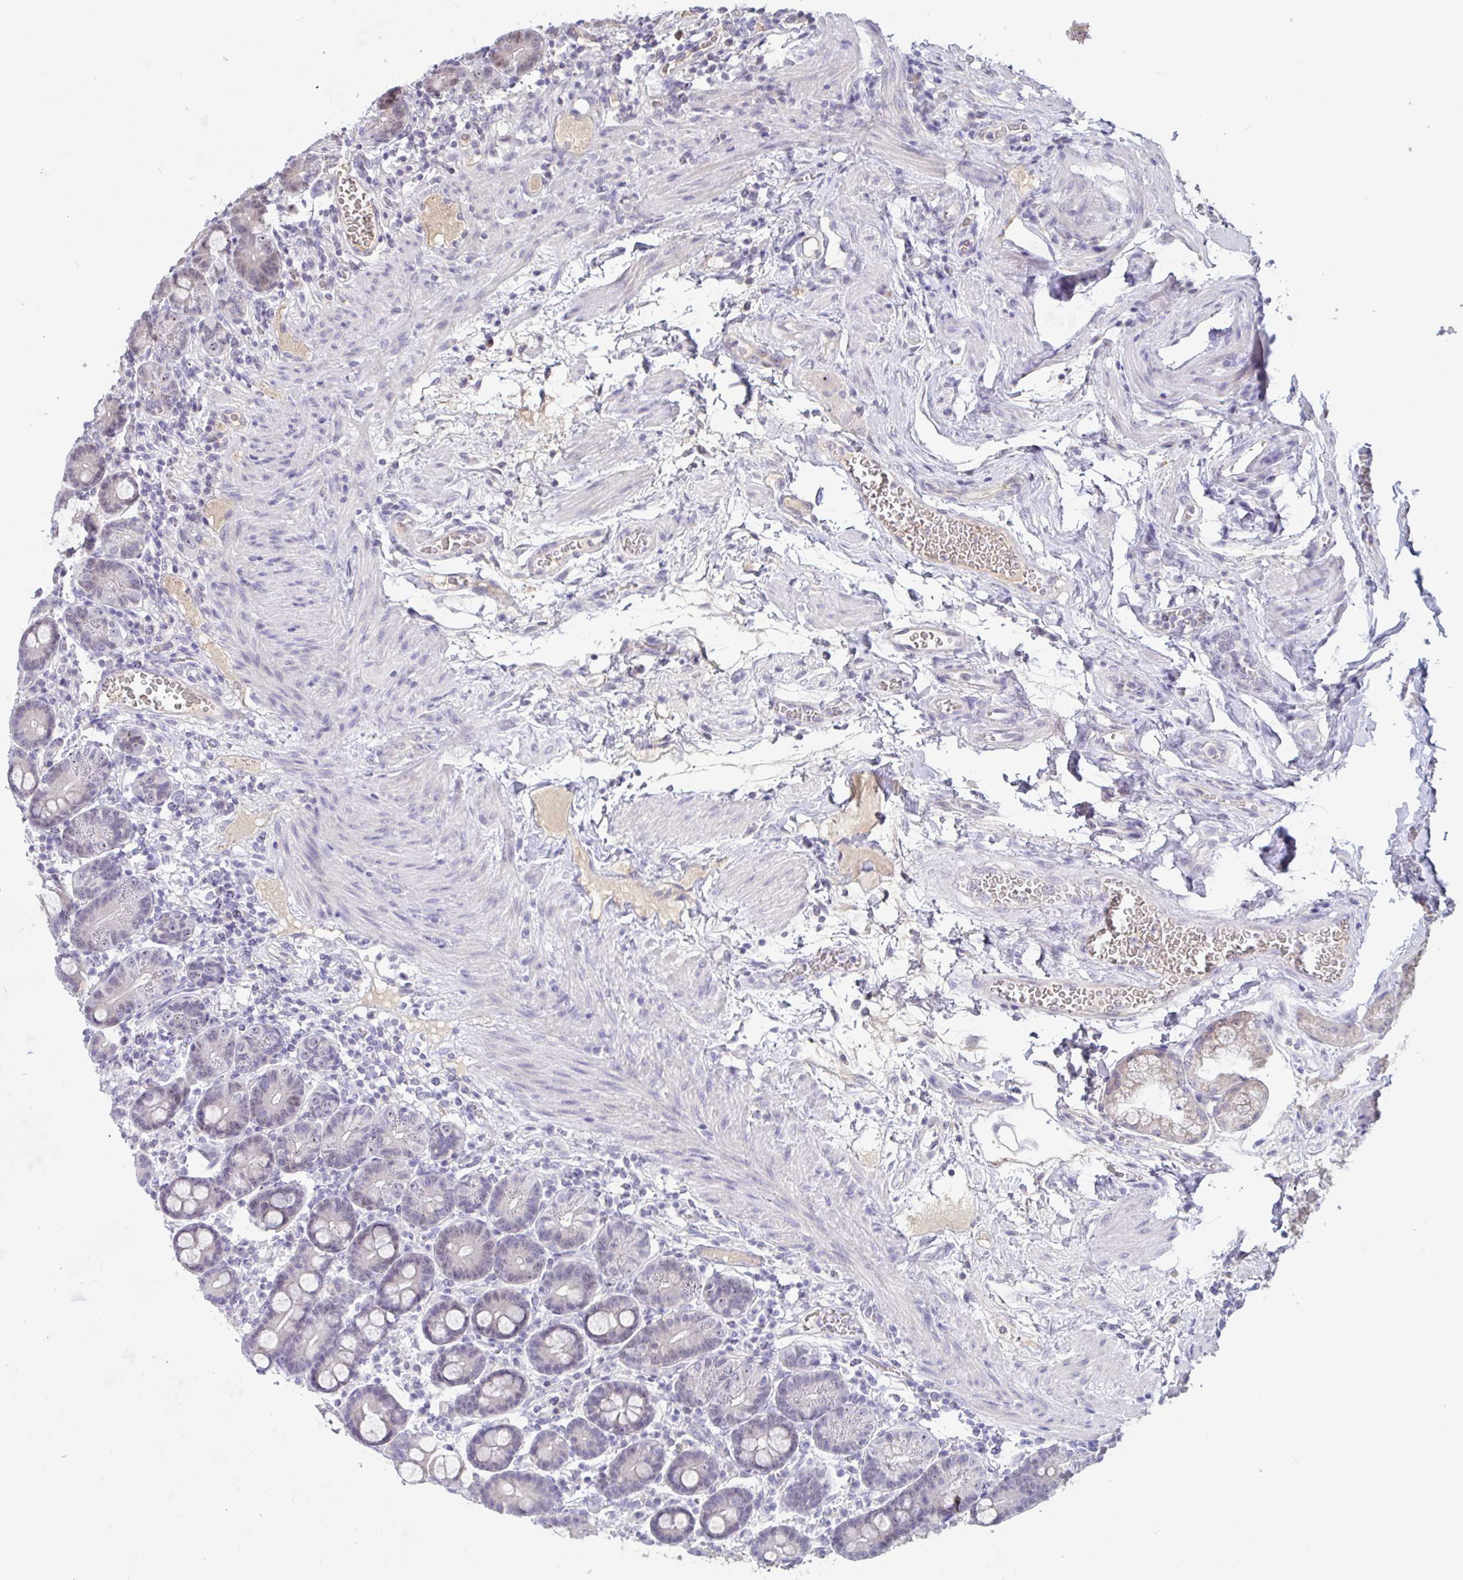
{"staining": {"intensity": "weak", "quantity": "<25%", "location": "nuclear"}, "tissue": "duodenum", "cell_type": "Glandular cells", "image_type": "normal", "snomed": [{"axis": "morphology", "description": "Normal tissue, NOS"}, {"axis": "topography", "description": "Duodenum"}], "caption": "The IHC micrograph has no significant staining in glandular cells of duodenum. Brightfield microscopy of immunohistochemistry stained with DAB (3,3'-diaminobenzidine) (brown) and hematoxylin (blue), captured at high magnification.", "gene": "MYC", "patient": {"sex": "male", "age": 59}}